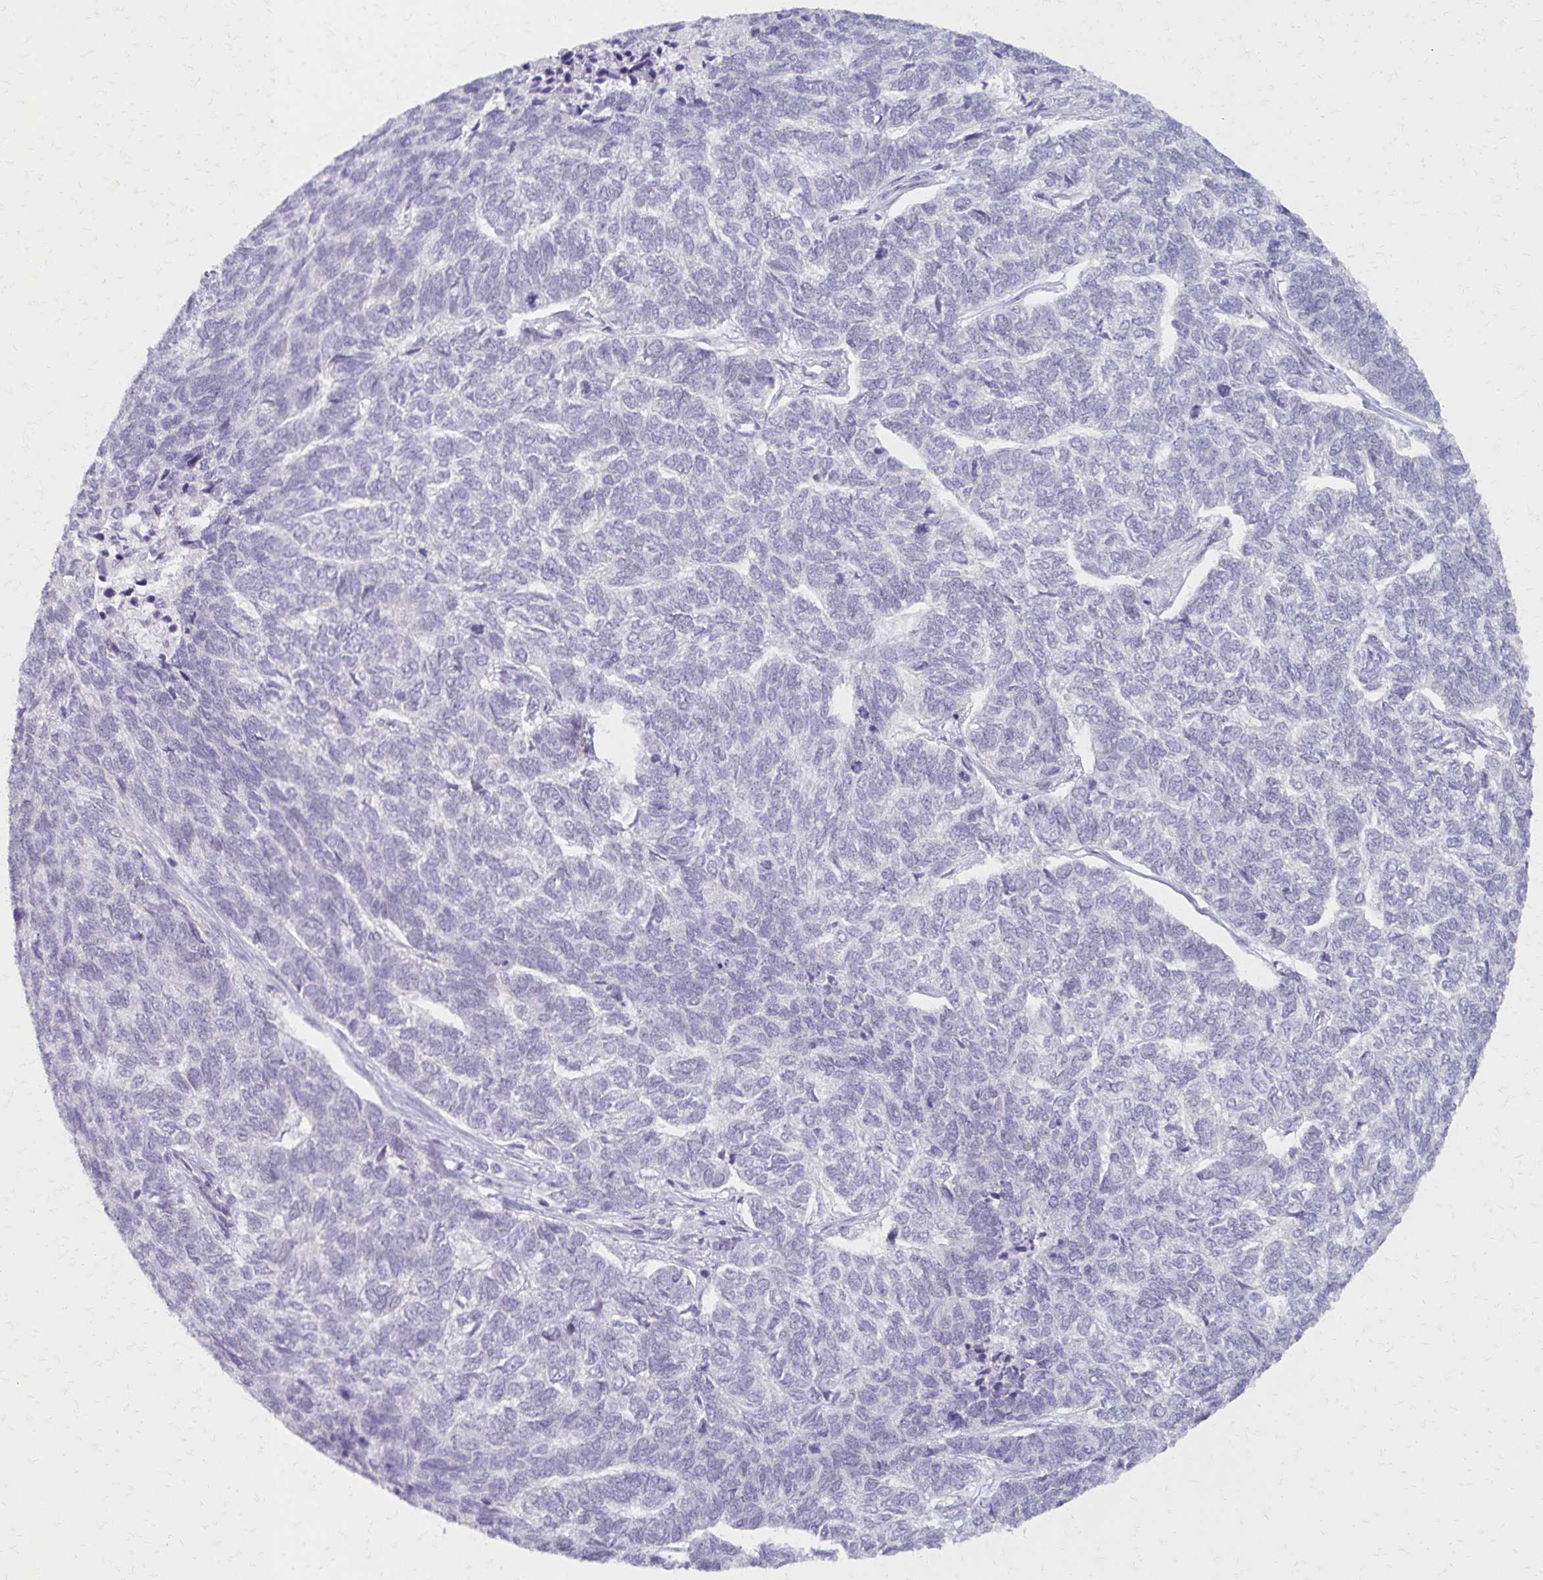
{"staining": {"intensity": "negative", "quantity": "none", "location": "none"}, "tissue": "skin cancer", "cell_type": "Tumor cells", "image_type": "cancer", "snomed": [{"axis": "morphology", "description": "Basal cell carcinoma"}, {"axis": "topography", "description": "Skin"}], "caption": "DAB immunohistochemical staining of human basal cell carcinoma (skin) demonstrates no significant positivity in tumor cells.", "gene": "MORC4", "patient": {"sex": "female", "age": 65}}